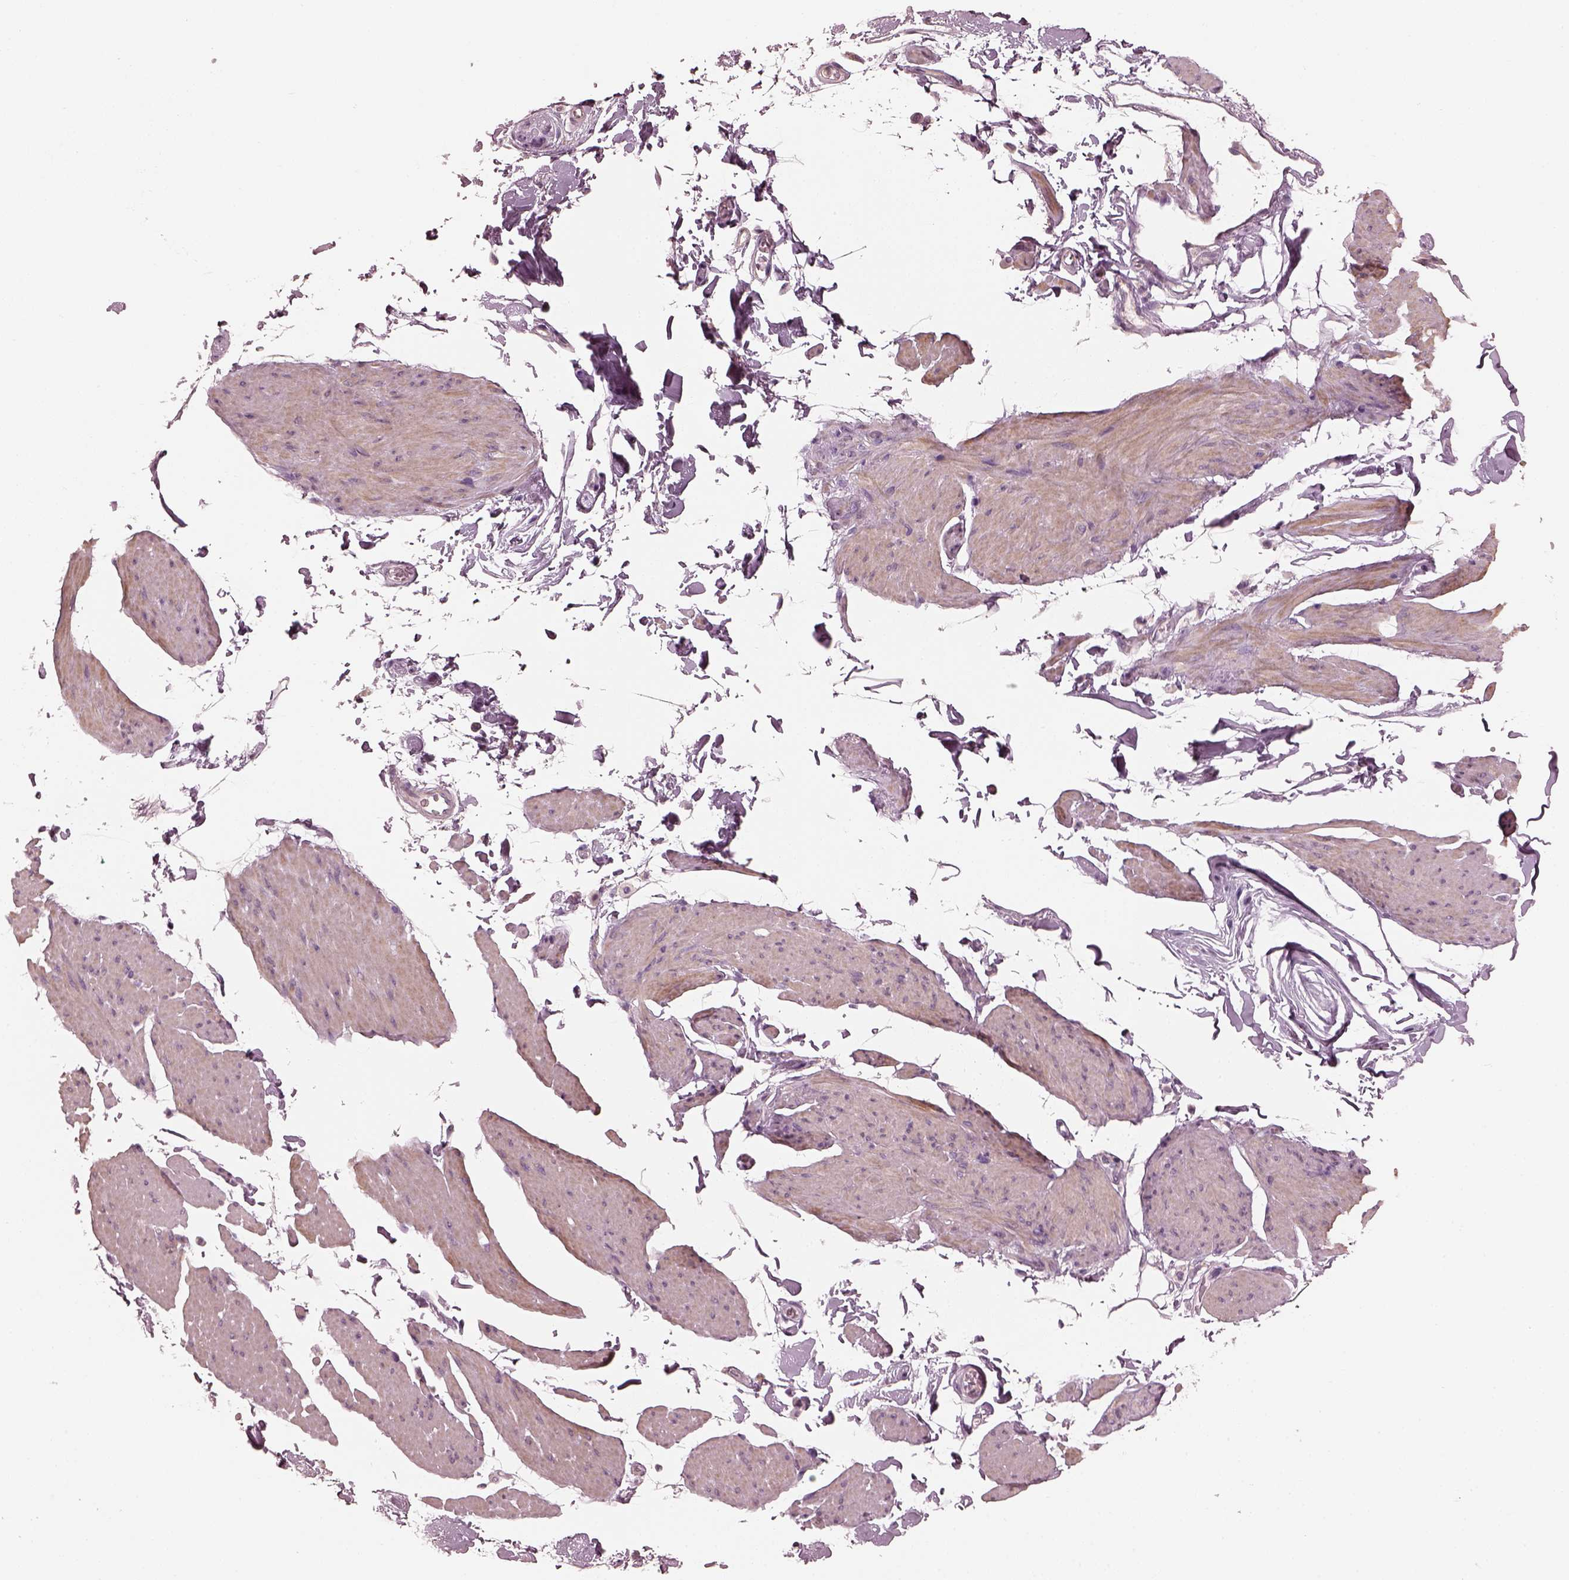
{"staining": {"intensity": "negative", "quantity": "none", "location": "none"}, "tissue": "smooth muscle", "cell_type": "Smooth muscle cells", "image_type": "normal", "snomed": [{"axis": "morphology", "description": "Normal tissue, NOS"}, {"axis": "topography", "description": "Adipose tissue"}, {"axis": "topography", "description": "Smooth muscle"}, {"axis": "topography", "description": "Peripheral nerve tissue"}], "caption": "Smooth muscle cells are negative for protein expression in unremarkable human smooth muscle. (DAB (3,3'-diaminobenzidine) immunohistochemistry (IHC) with hematoxylin counter stain).", "gene": "OPTC", "patient": {"sex": "male", "age": 83}}